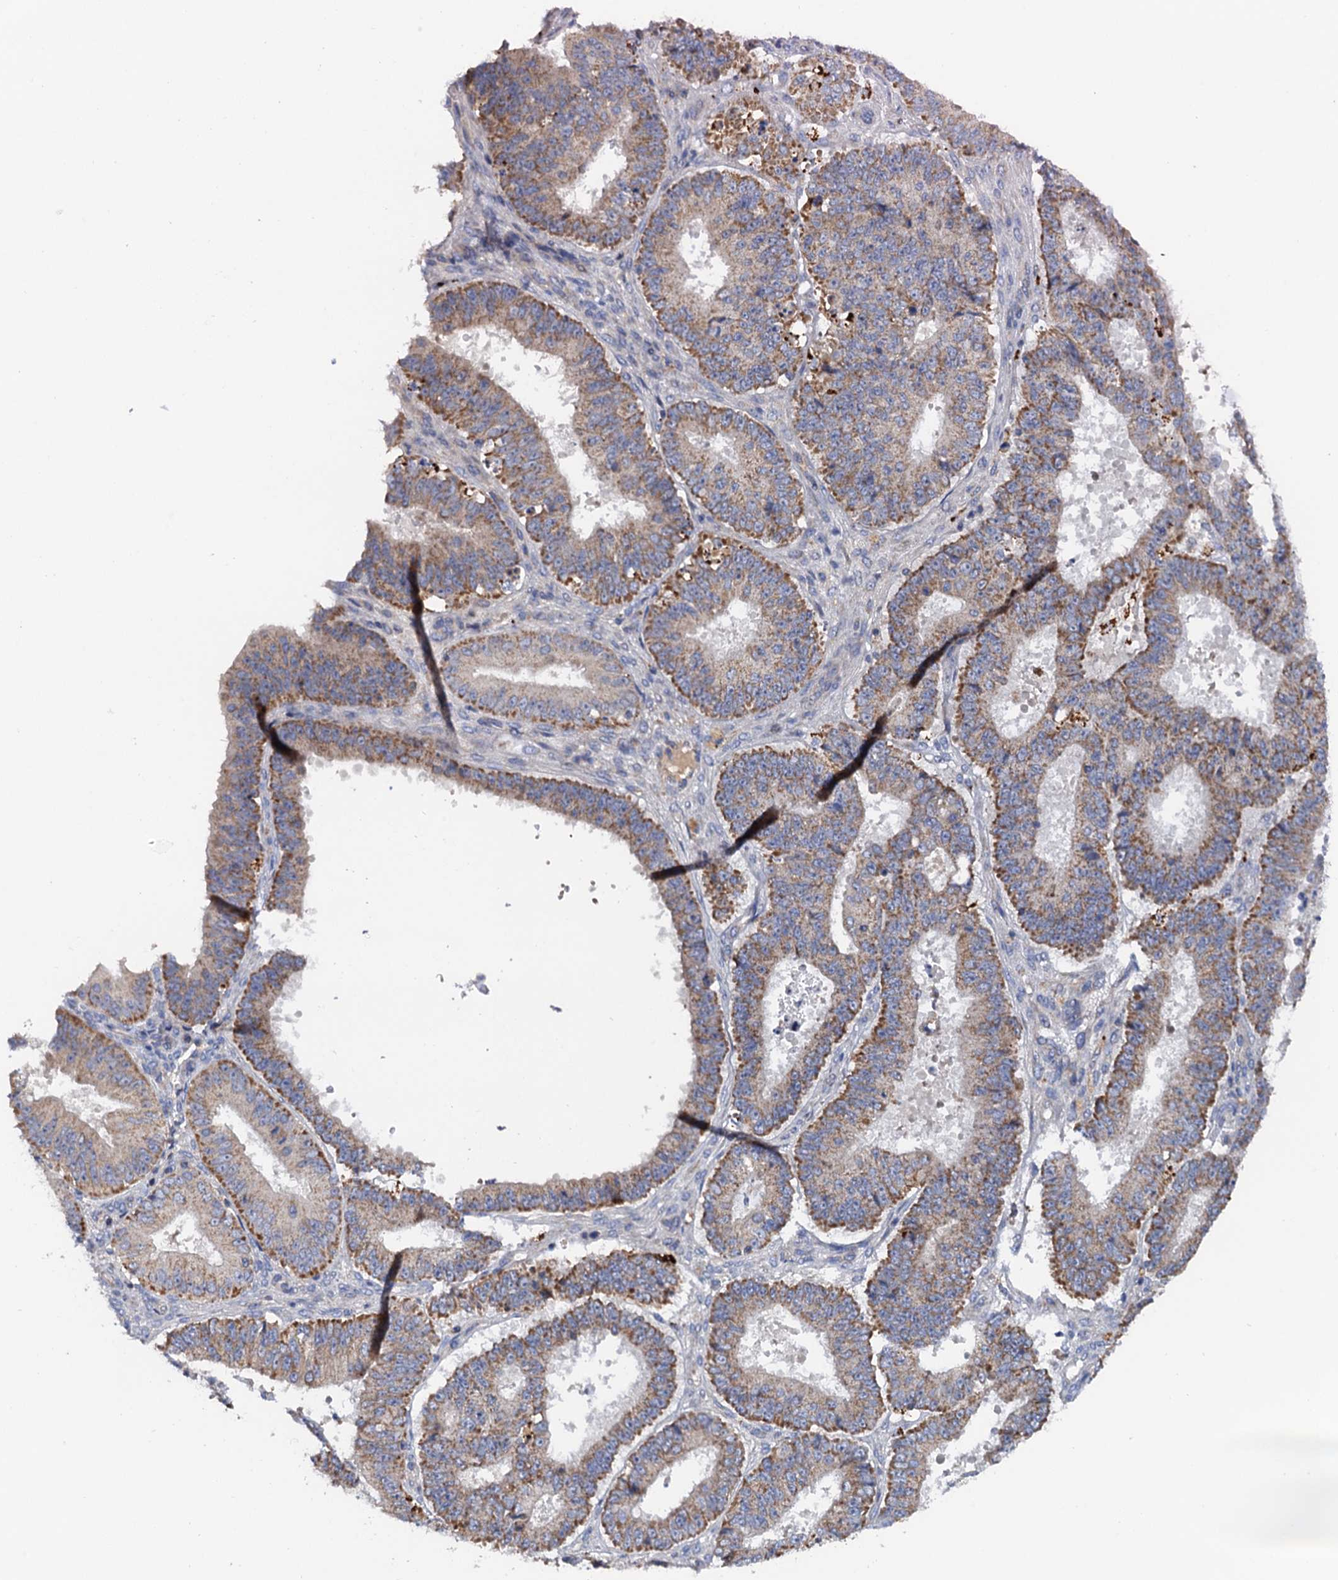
{"staining": {"intensity": "moderate", "quantity": ">75%", "location": "cytoplasmic/membranous"}, "tissue": "ovarian cancer", "cell_type": "Tumor cells", "image_type": "cancer", "snomed": [{"axis": "morphology", "description": "Carcinoma, endometroid"}, {"axis": "topography", "description": "Appendix"}, {"axis": "topography", "description": "Ovary"}], "caption": "Moderate cytoplasmic/membranous positivity is present in about >75% of tumor cells in ovarian endometroid carcinoma.", "gene": "MRPL48", "patient": {"sex": "female", "age": 42}}